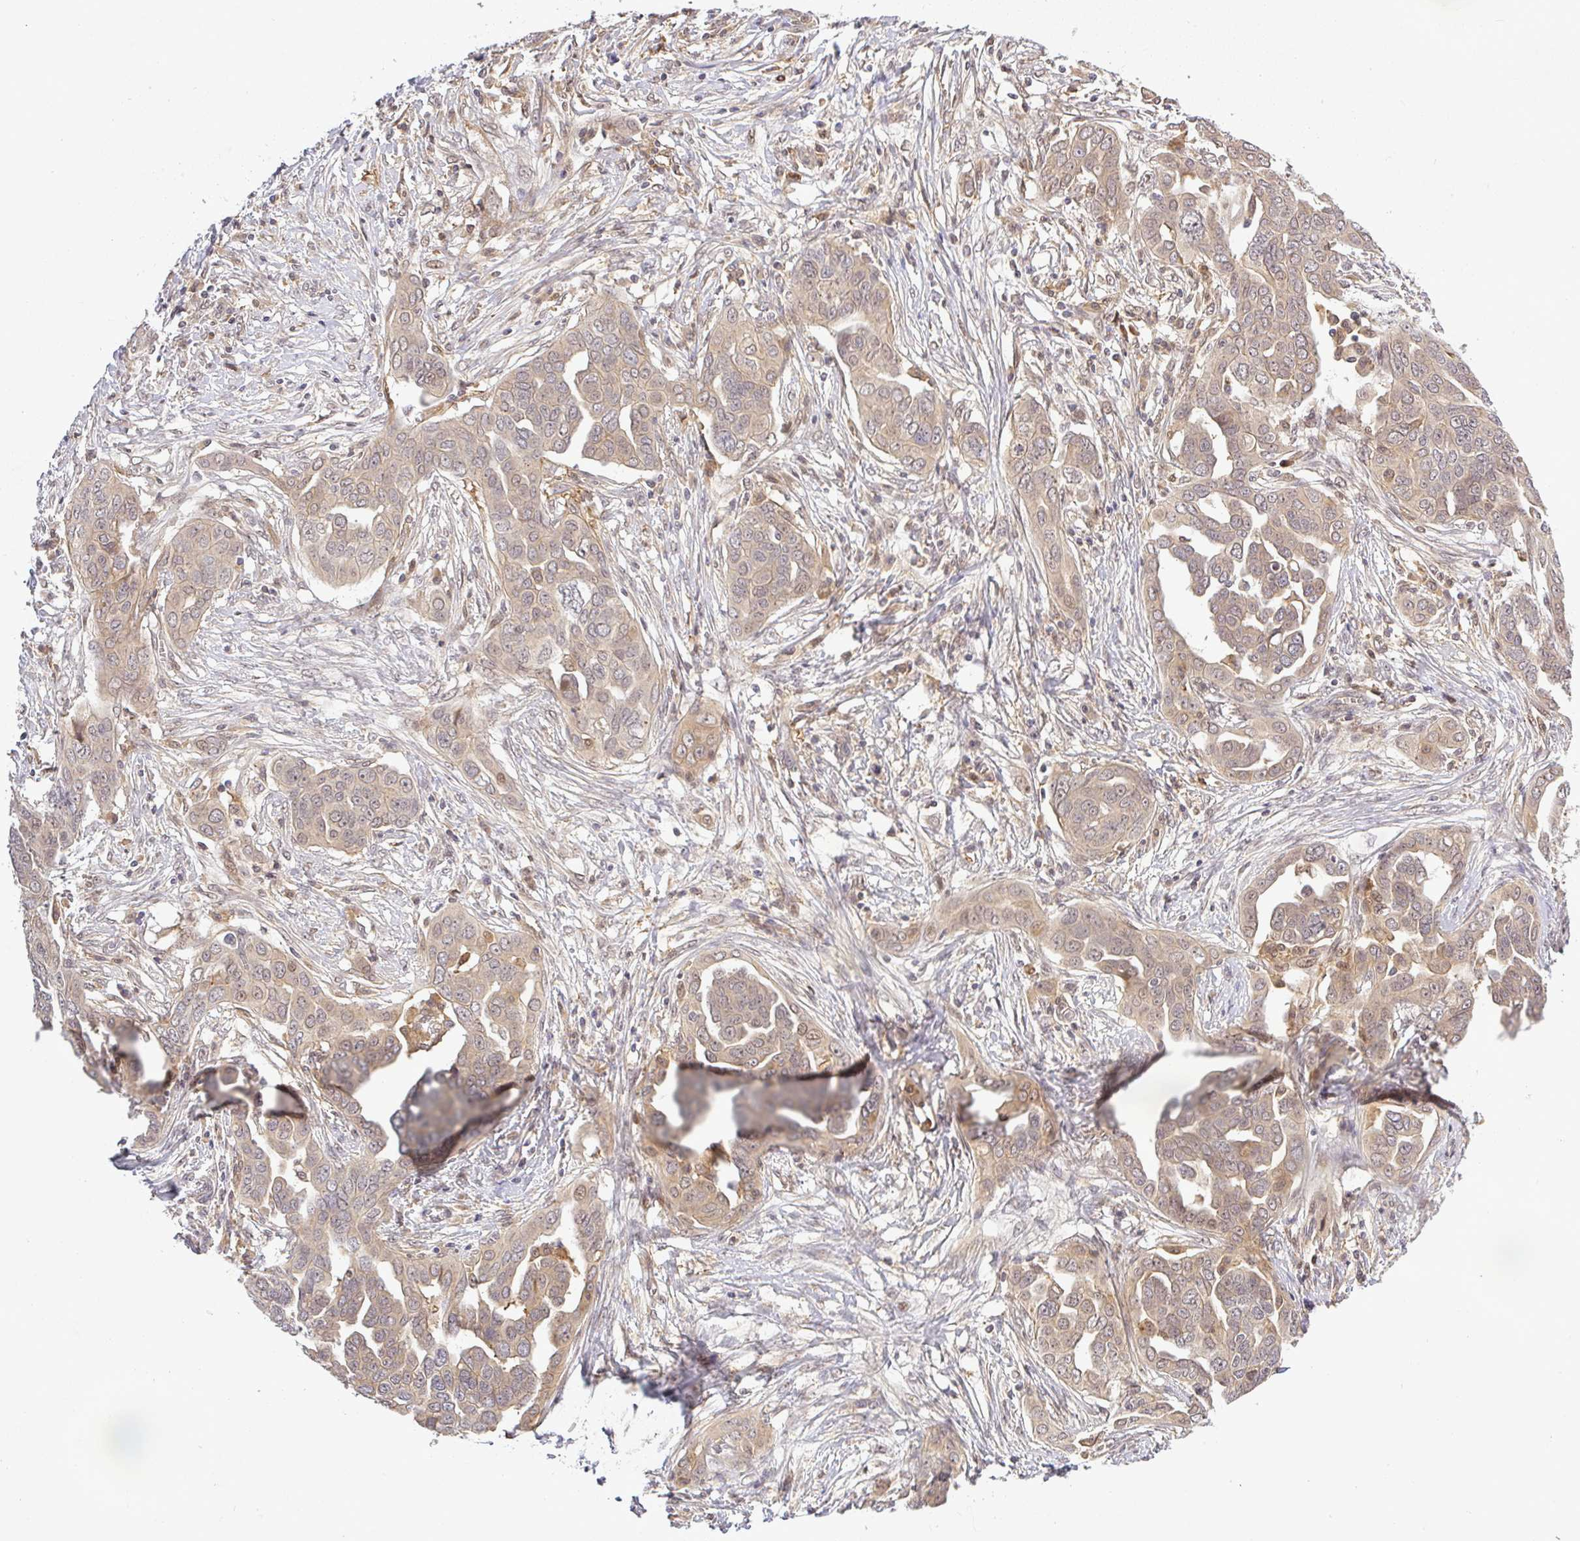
{"staining": {"intensity": "weak", "quantity": ">75%", "location": "cytoplasmic/membranous"}, "tissue": "ovarian cancer", "cell_type": "Tumor cells", "image_type": "cancer", "snomed": [{"axis": "morphology", "description": "Cystadenocarcinoma, serous, NOS"}, {"axis": "topography", "description": "Ovary"}], "caption": "This histopathology image exhibits IHC staining of ovarian cancer (serous cystadenocarcinoma), with low weak cytoplasmic/membranous expression in approximately >75% of tumor cells.", "gene": "FAM153A", "patient": {"sex": "female", "age": 59}}